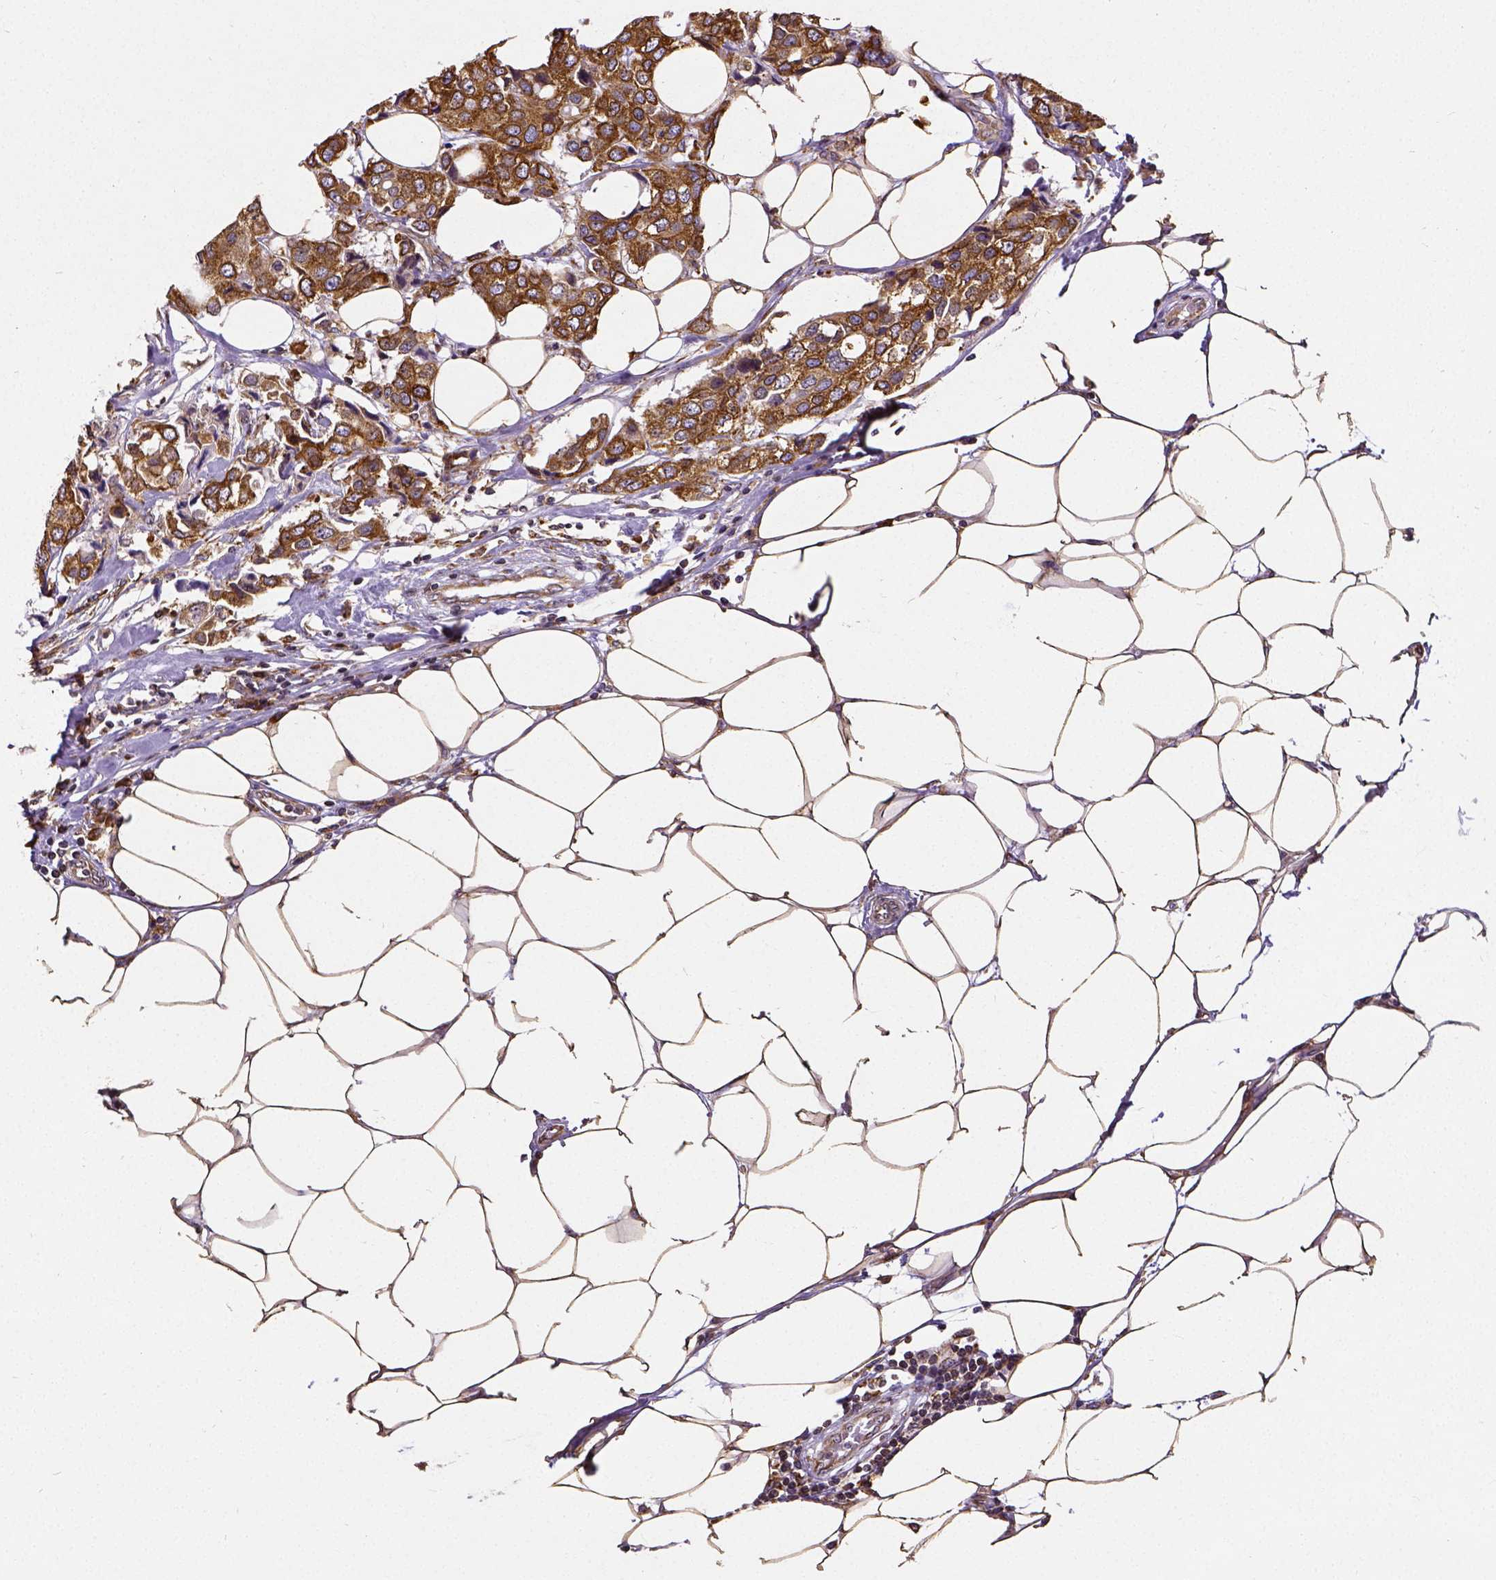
{"staining": {"intensity": "strong", "quantity": ">75%", "location": "cytoplasmic/membranous"}, "tissue": "breast cancer", "cell_type": "Tumor cells", "image_type": "cancer", "snomed": [{"axis": "morphology", "description": "Duct carcinoma"}, {"axis": "topography", "description": "Breast"}], "caption": "Immunohistochemistry (DAB (3,3'-diaminobenzidine)) staining of human infiltrating ductal carcinoma (breast) displays strong cytoplasmic/membranous protein expression in about >75% of tumor cells.", "gene": "MTDH", "patient": {"sex": "female", "age": 80}}